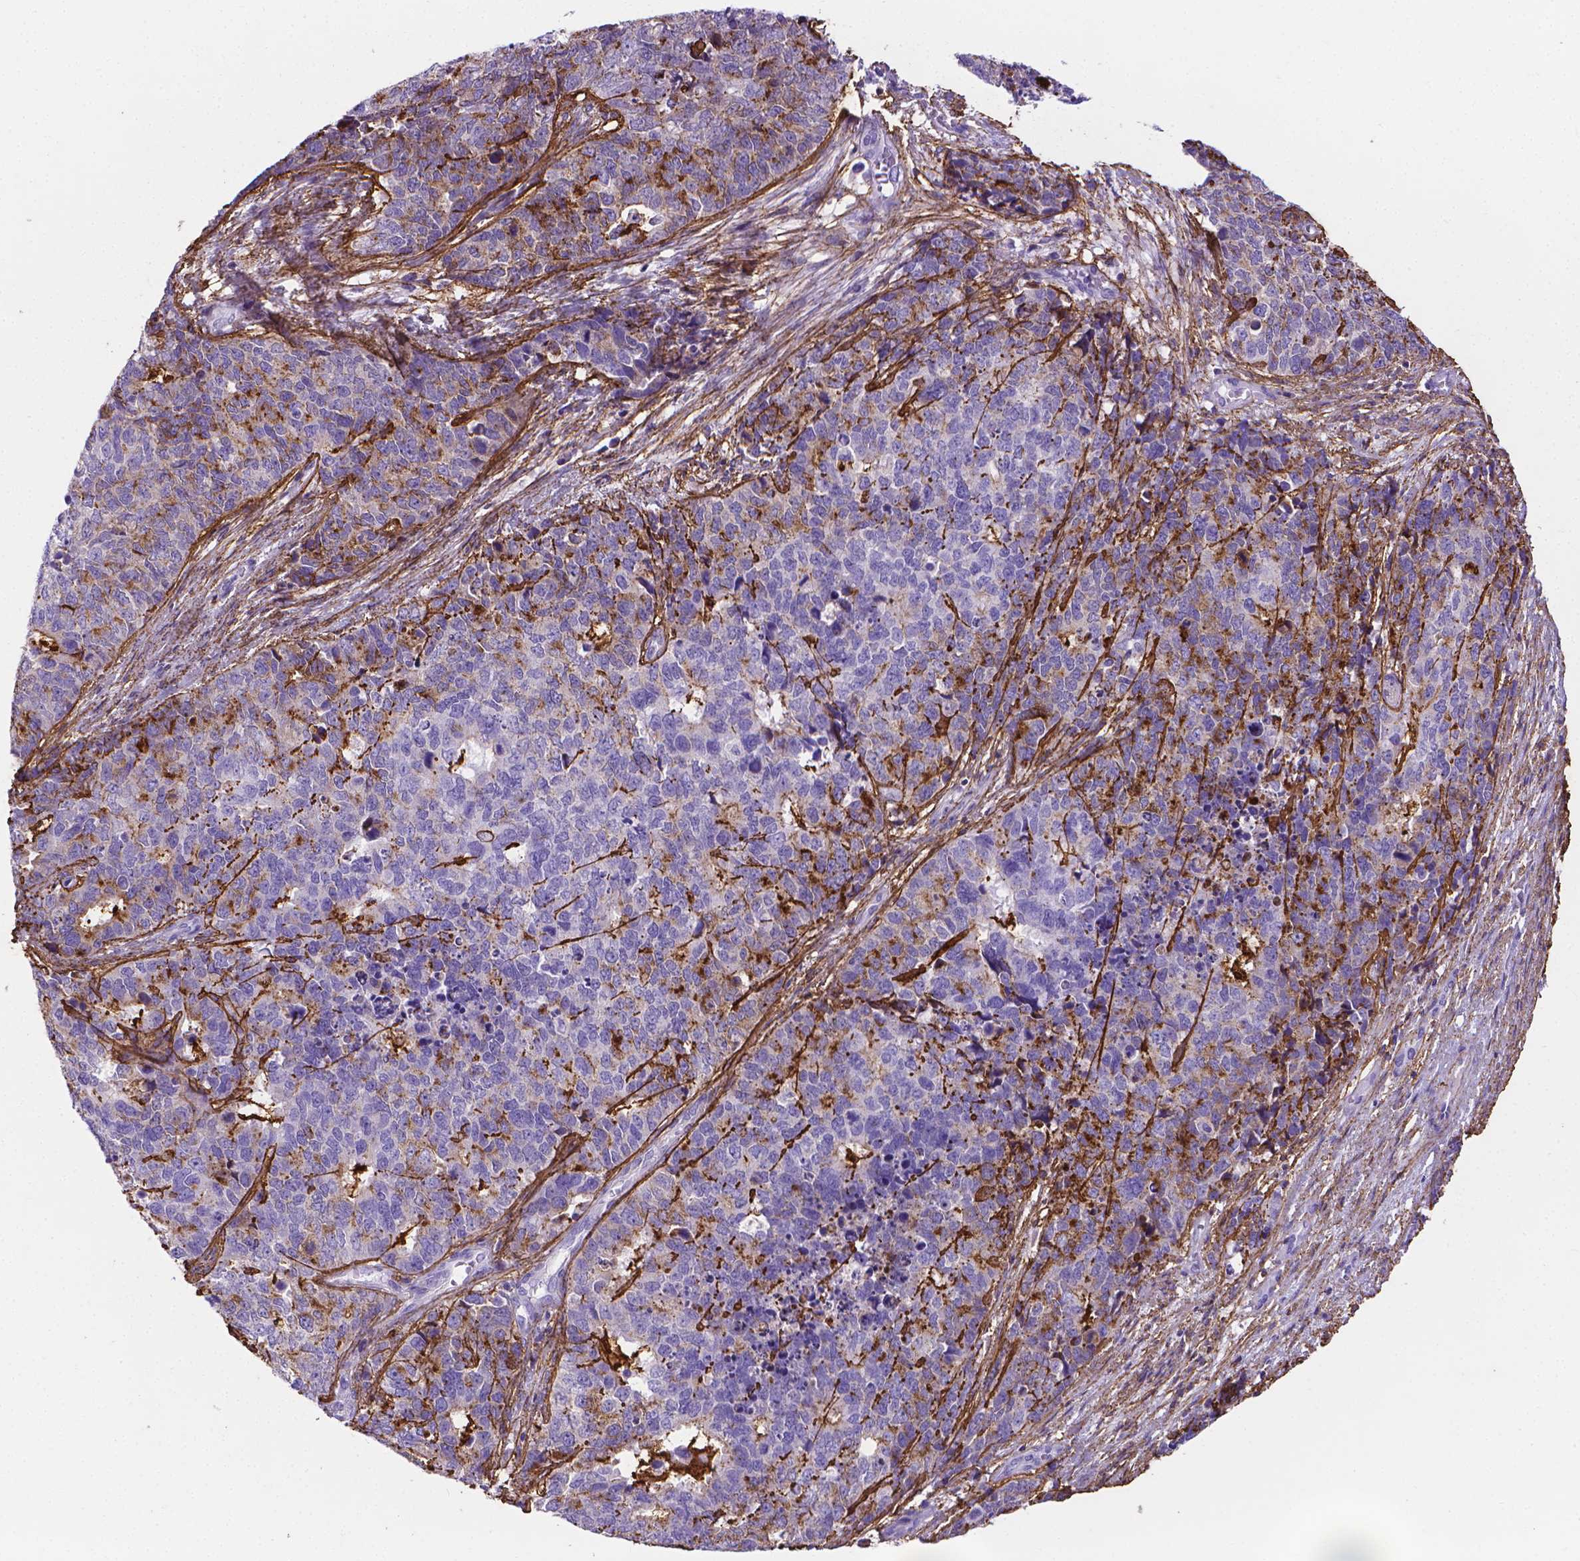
{"staining": {"intensity": "negative", "quantity": "none", "location": "none"}, "tissue": "cervical cancer", "cell_type": "Tumor cells", "image_type": "cancer", "snomed": [{"axis": "morphology", "description": "Squamous cell carcinoma, NOS"}, {"axis": "topography", "description": "Cervix"}], "caption": "Immunohistochemistry (IHC) of cervical squamous cell carcinoma reveals no staining in tumor cells. Brightfield microscopy of IHC stained with DAB (3,3'-diaminobenzidine) (brown) and hematoxylin (blue), captured at high magnification.", "gene": "MFAP2", "patient": {"sex": "female", "age": 63}}